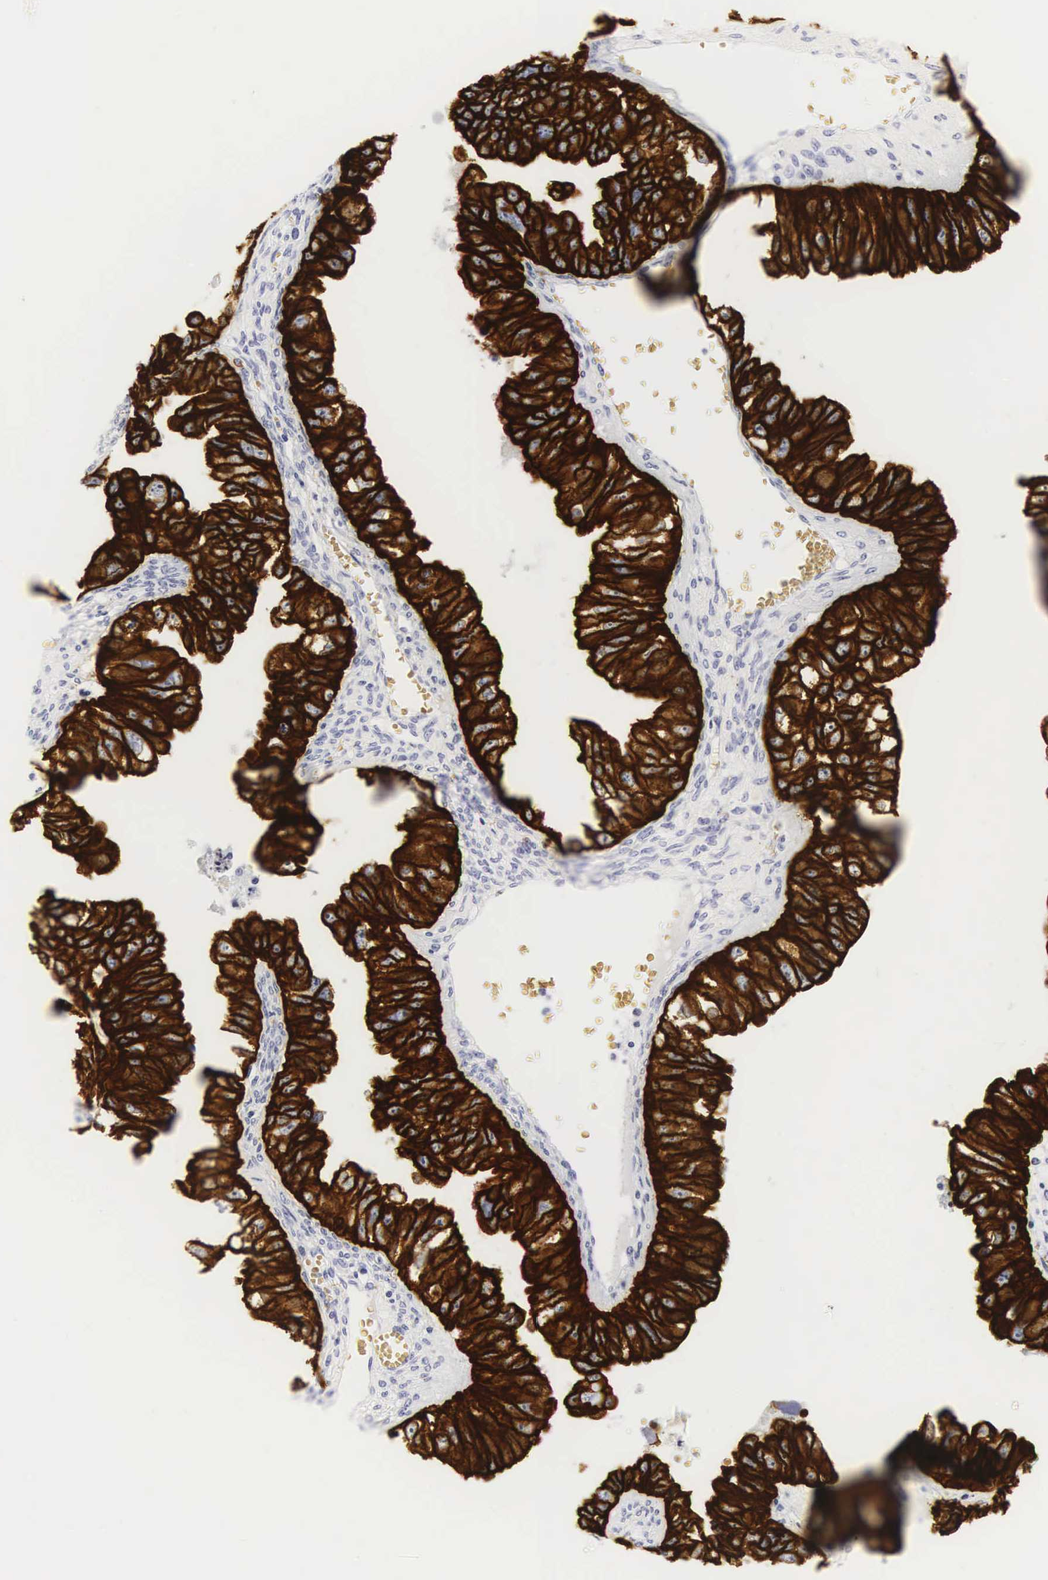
{"staining": {"intensity": "strong", "quantity": ">75%", "location": "cytoplasmic/membranous"}, "tissue": "ovarian cancer", "cell_type": "Tumor cells", "image_type": "cancer", "snomed": [{"axis": "morphology", "description": "Carcinoma, endometroid"}, {"axis": "topography", "description": "Ovary"}], "caption": "IHC (DAB) staining of ovarian cancer shows strong cytoplasmic/membranous protein staining in approximately >75% of tumor cells.", "gene": "KRT18", "patient": {"sex": "female", "age": 85}}